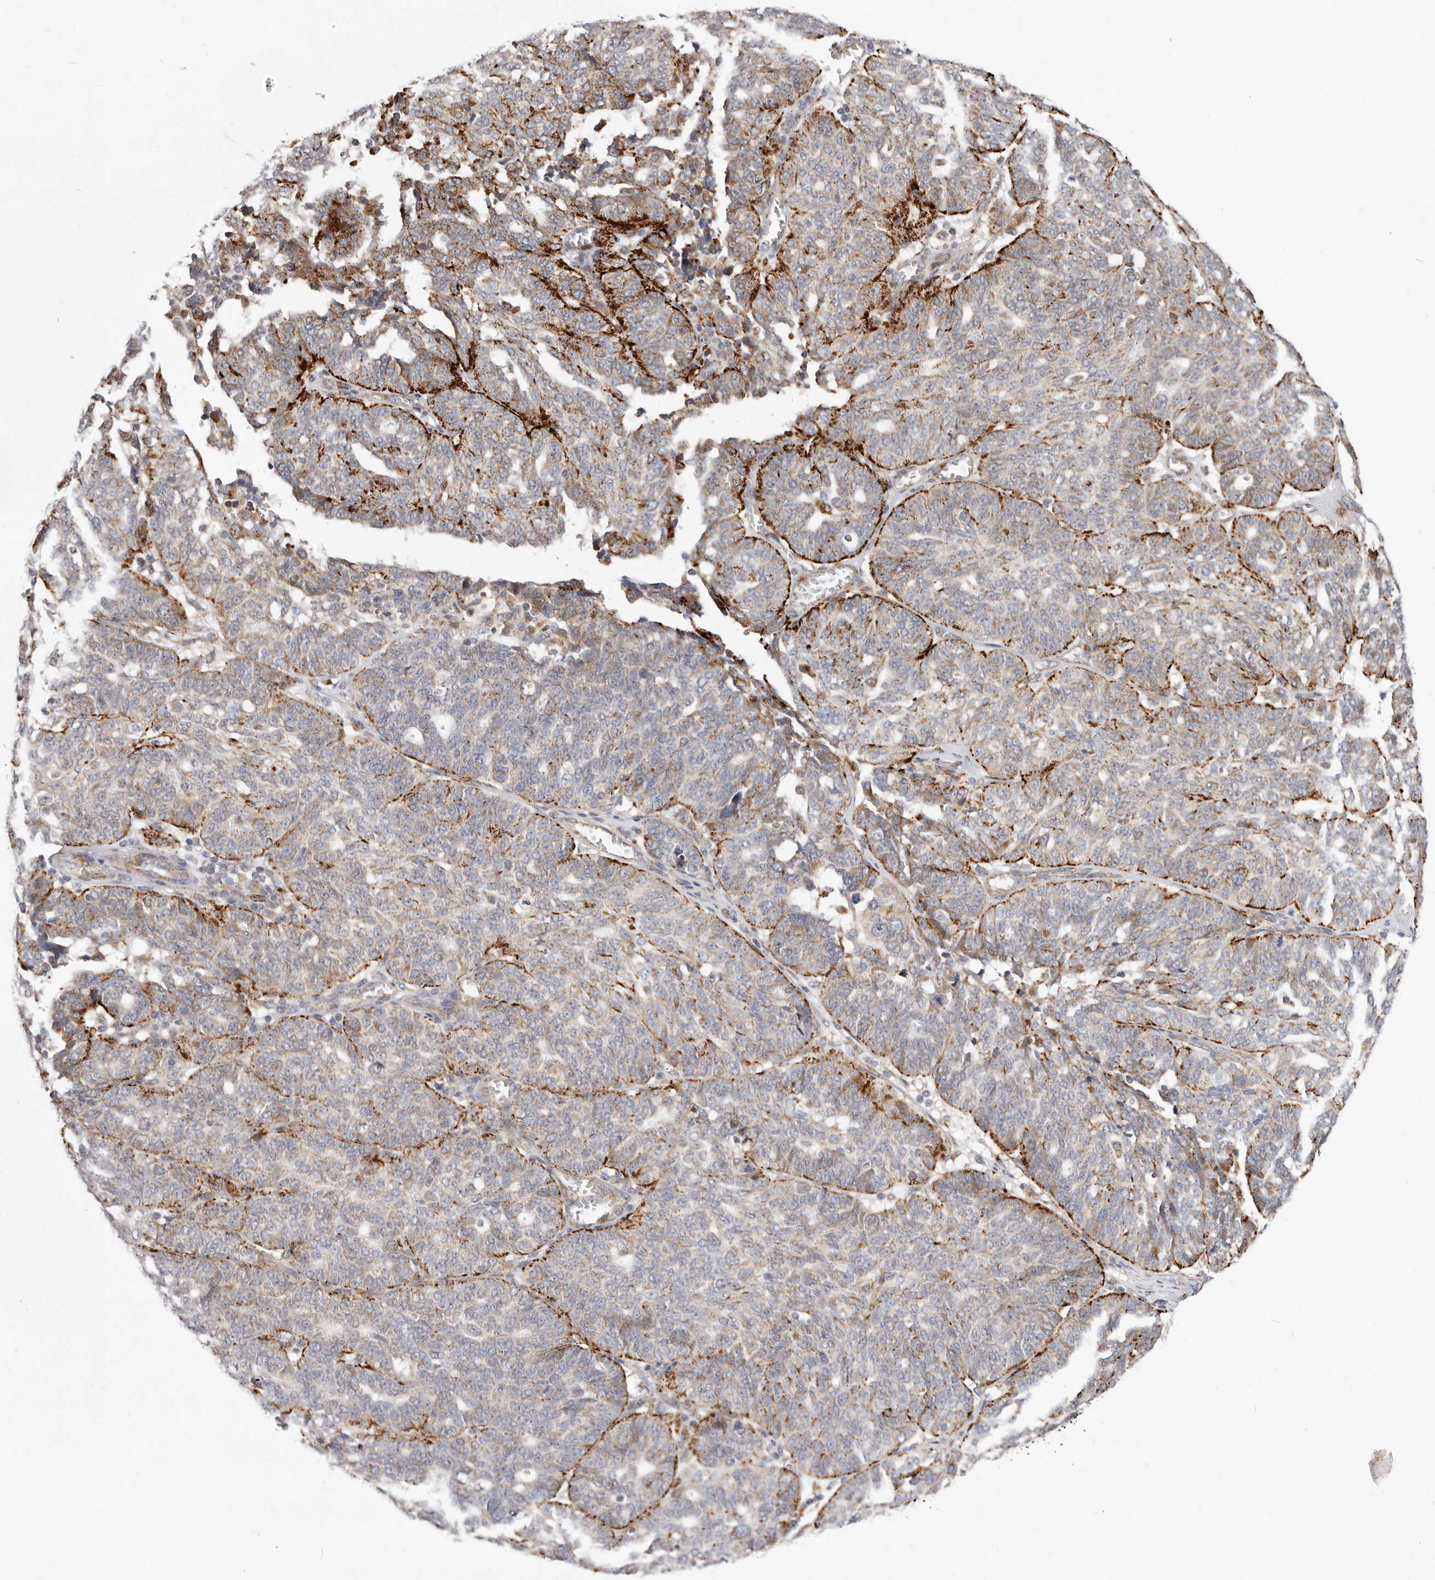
{"staining": {"intensity": "moderate", "quantity": "25%-75%", "location": "cytoplasmic/membranous"}, "tissue": "ovarian cancer", "cell_type": "Tumor cells", "image_type": "cancer", "snomed": [{"axis": "morphology", "description": "Cystadenocarcinoma, serous, NOS"}, {"axis": "topography", "description": "Ovary"}], "caption": "High-power microscopy captured an IHC histopathology image of serous cystadenocarcinoma (ovarian), revealing moderate cytoplasmic/membranous staining in about 25%-75% of tumor cells. (DAB IHC with brightfield microscopy, high magnification).", "gene": "TOR3A", "patient": {"sex": "female", "age": 59}}